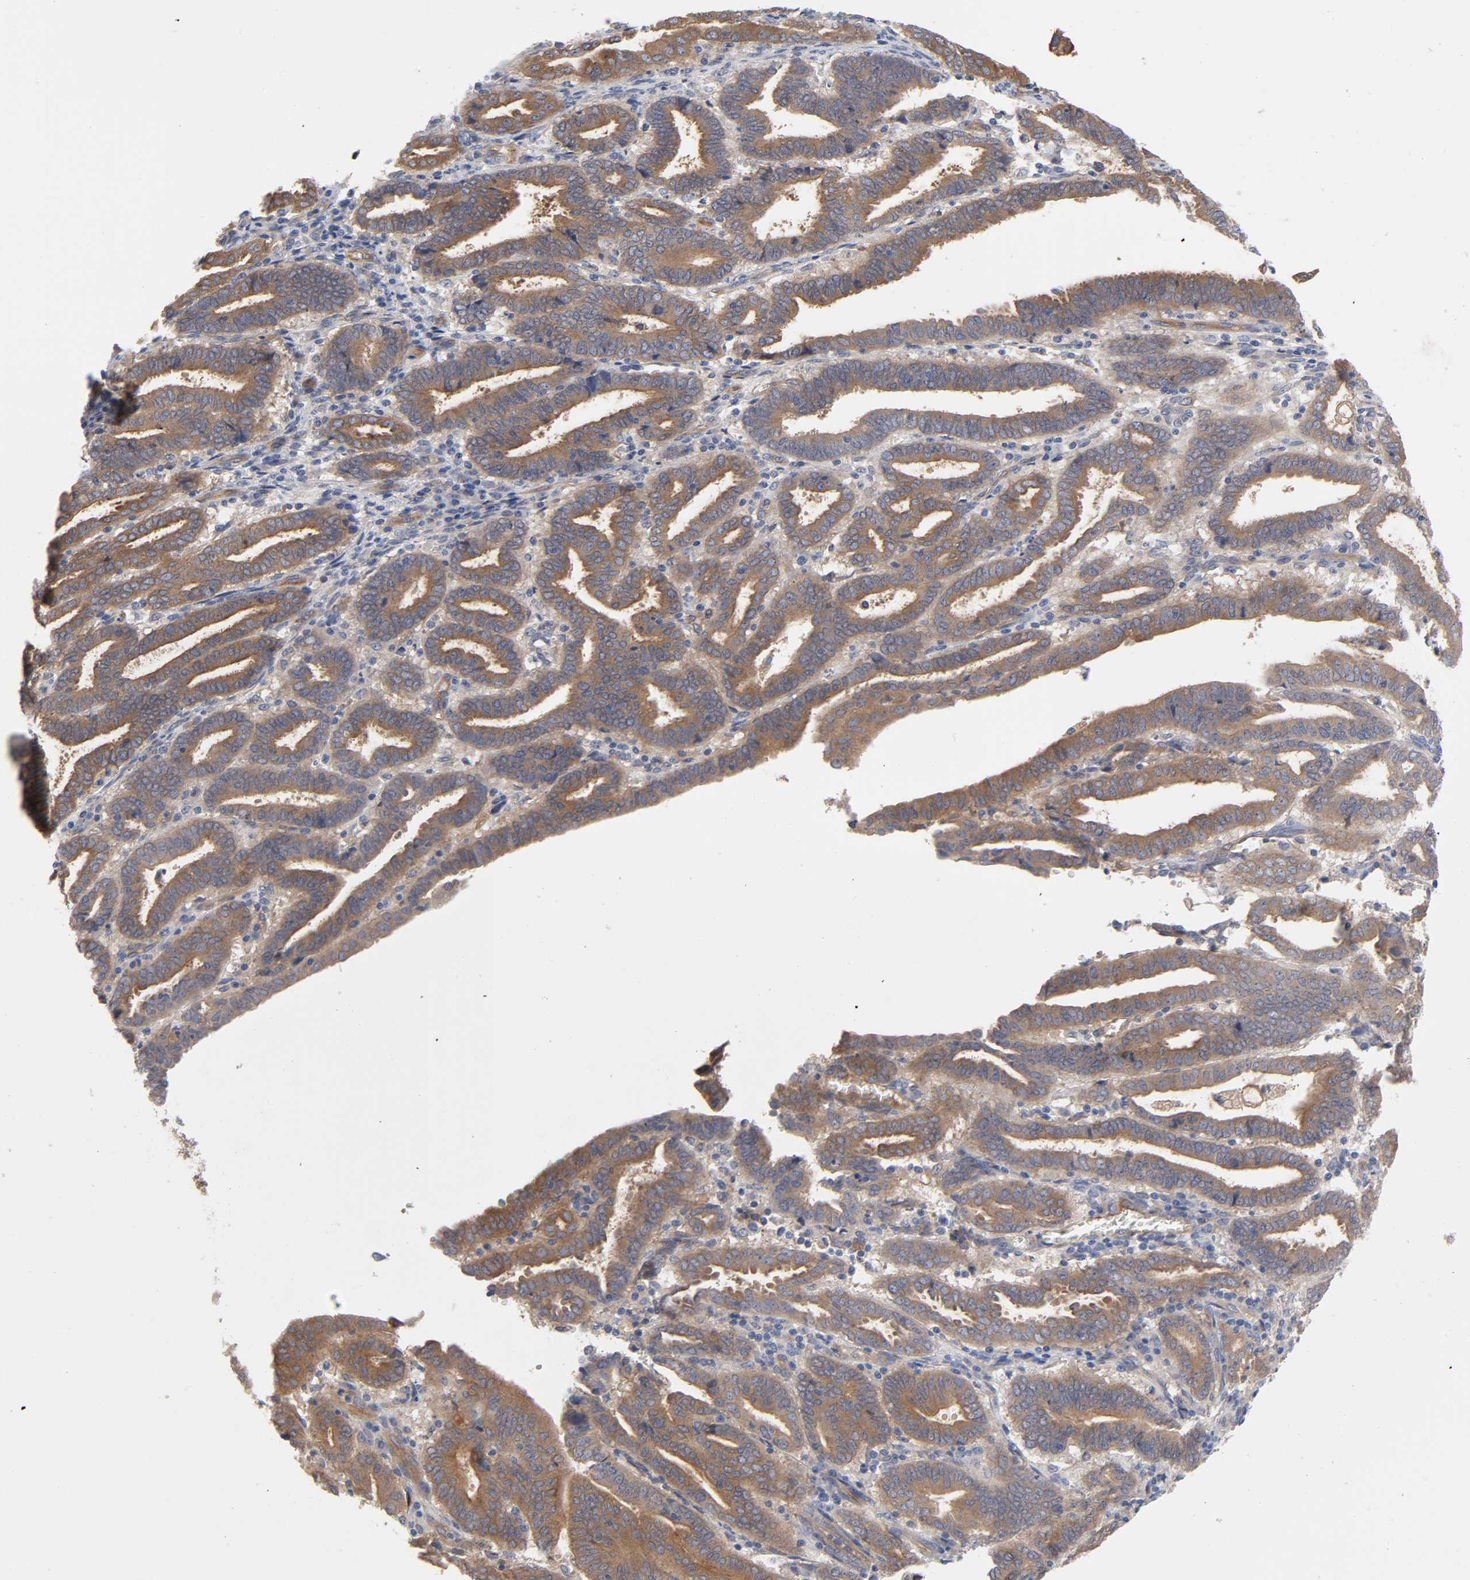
{"staining": {"intensity": "moderate", "quantity": ">75%", "location": "cytoplasmic/membranous"}, "tissue": "endometrial cancer", "cell_type": "Tumor cells", "image_type": "cancer", "snomed": [{"axis": "morphology", "description": "Adenocarcinoma, NOS"}, {"axis": "topography", "description": "Uterus"}], "caption": "Human endometrial adenocarcinoma stained with a brown dye reveals moderate cytoplasmic/membranous positive staining in about >75% of tumor cells.", "gene": "RAB13", "patient": {"sex": "female", "age": 83}}